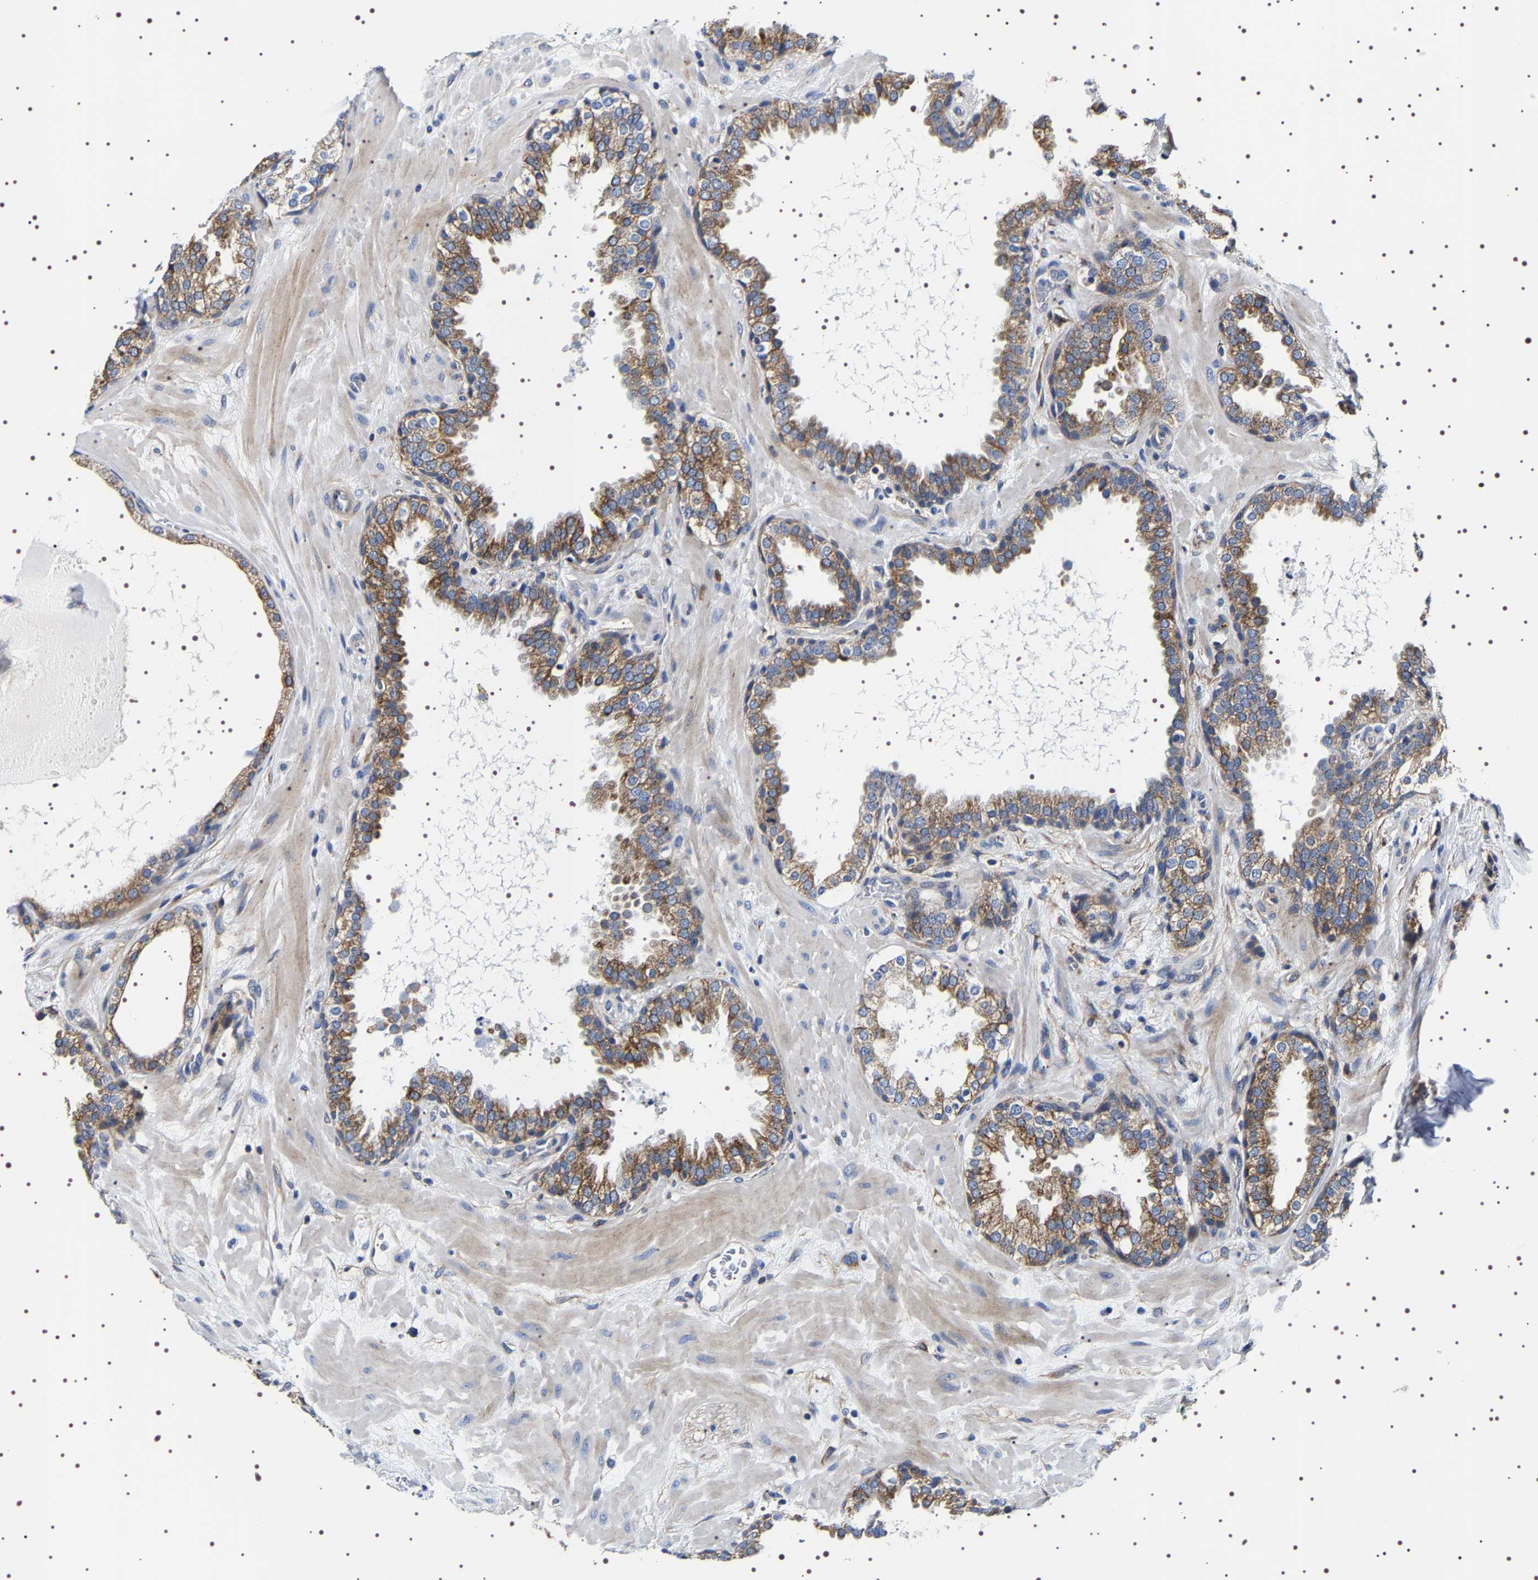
{"staining": {"intensity": "moderate", "quantity": ">75%", "location": "cytoplasmic/membranous"}, "tissue": "prostate", "cell_type": "Glandular cells", "image_type": "normal", "snomed": [{"axis": "morphology", "description": "Normal tissue, NOS"}, {"axis": "topography", "description": "Prostate"}], "caption": "Prostate stained with immunohistochemistry shows moderate cytoplasmic/membranous staining in approximately >75% of glandular cells.", "gene": "SQLE", "patient": {"sex": "male", "age": 51}}